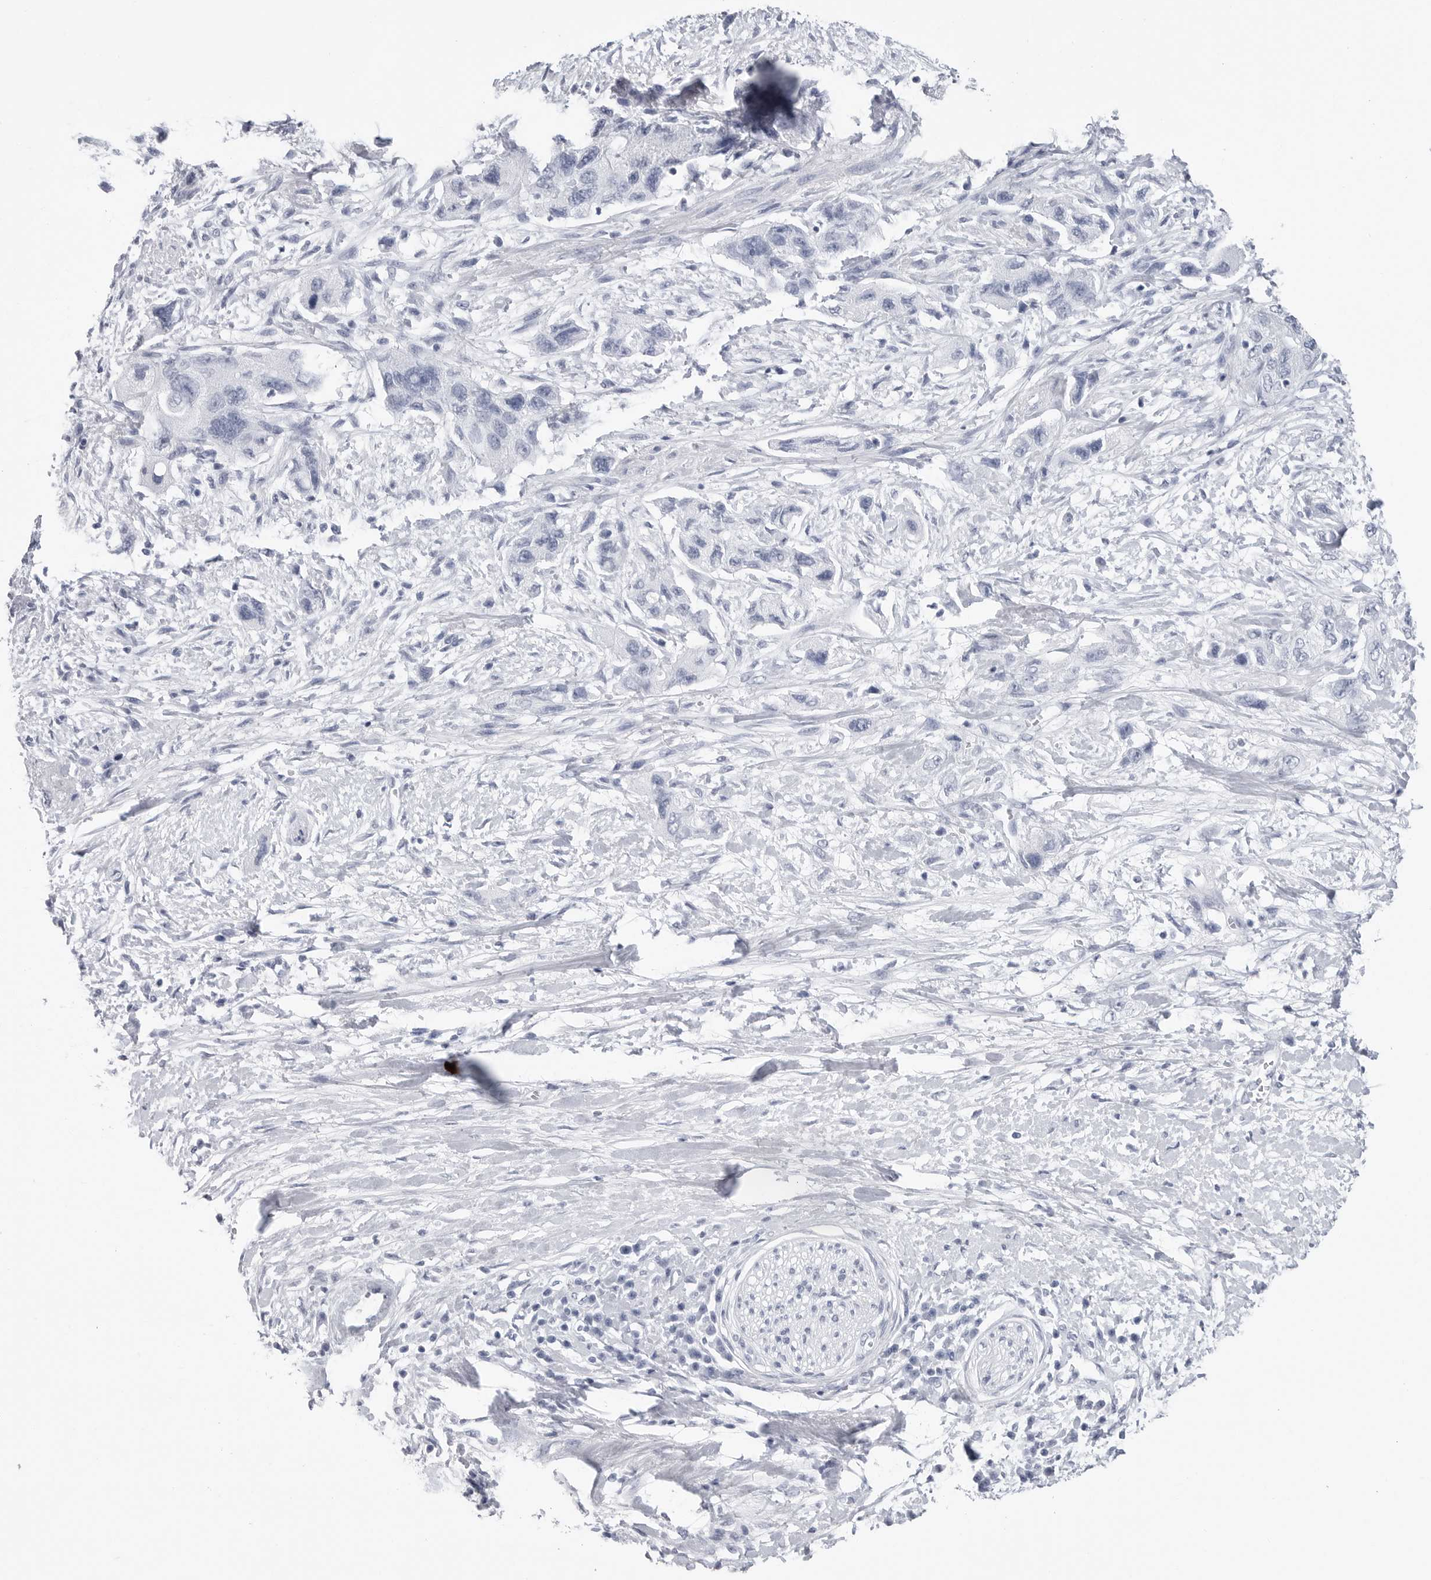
{"staining": {"intensity": "negative", "quantity": "none", "location": "none"}, "tissue": "pancreatic cancer", "cell_type": "Tumor cells", "image_type": "cancer", "snomed": [{"axis": "morphology", "description": "Adenocarcinoma, NOS"}, {"axis": "topography", "description": "Pancreas"}], "caption": "Adenocarcinoma (pancreatic) was stained to show a protein in brown. There is no significant staining in tumor cells.", "gene": "CSH1", "patient": {"sex": "female", "age": 73}}